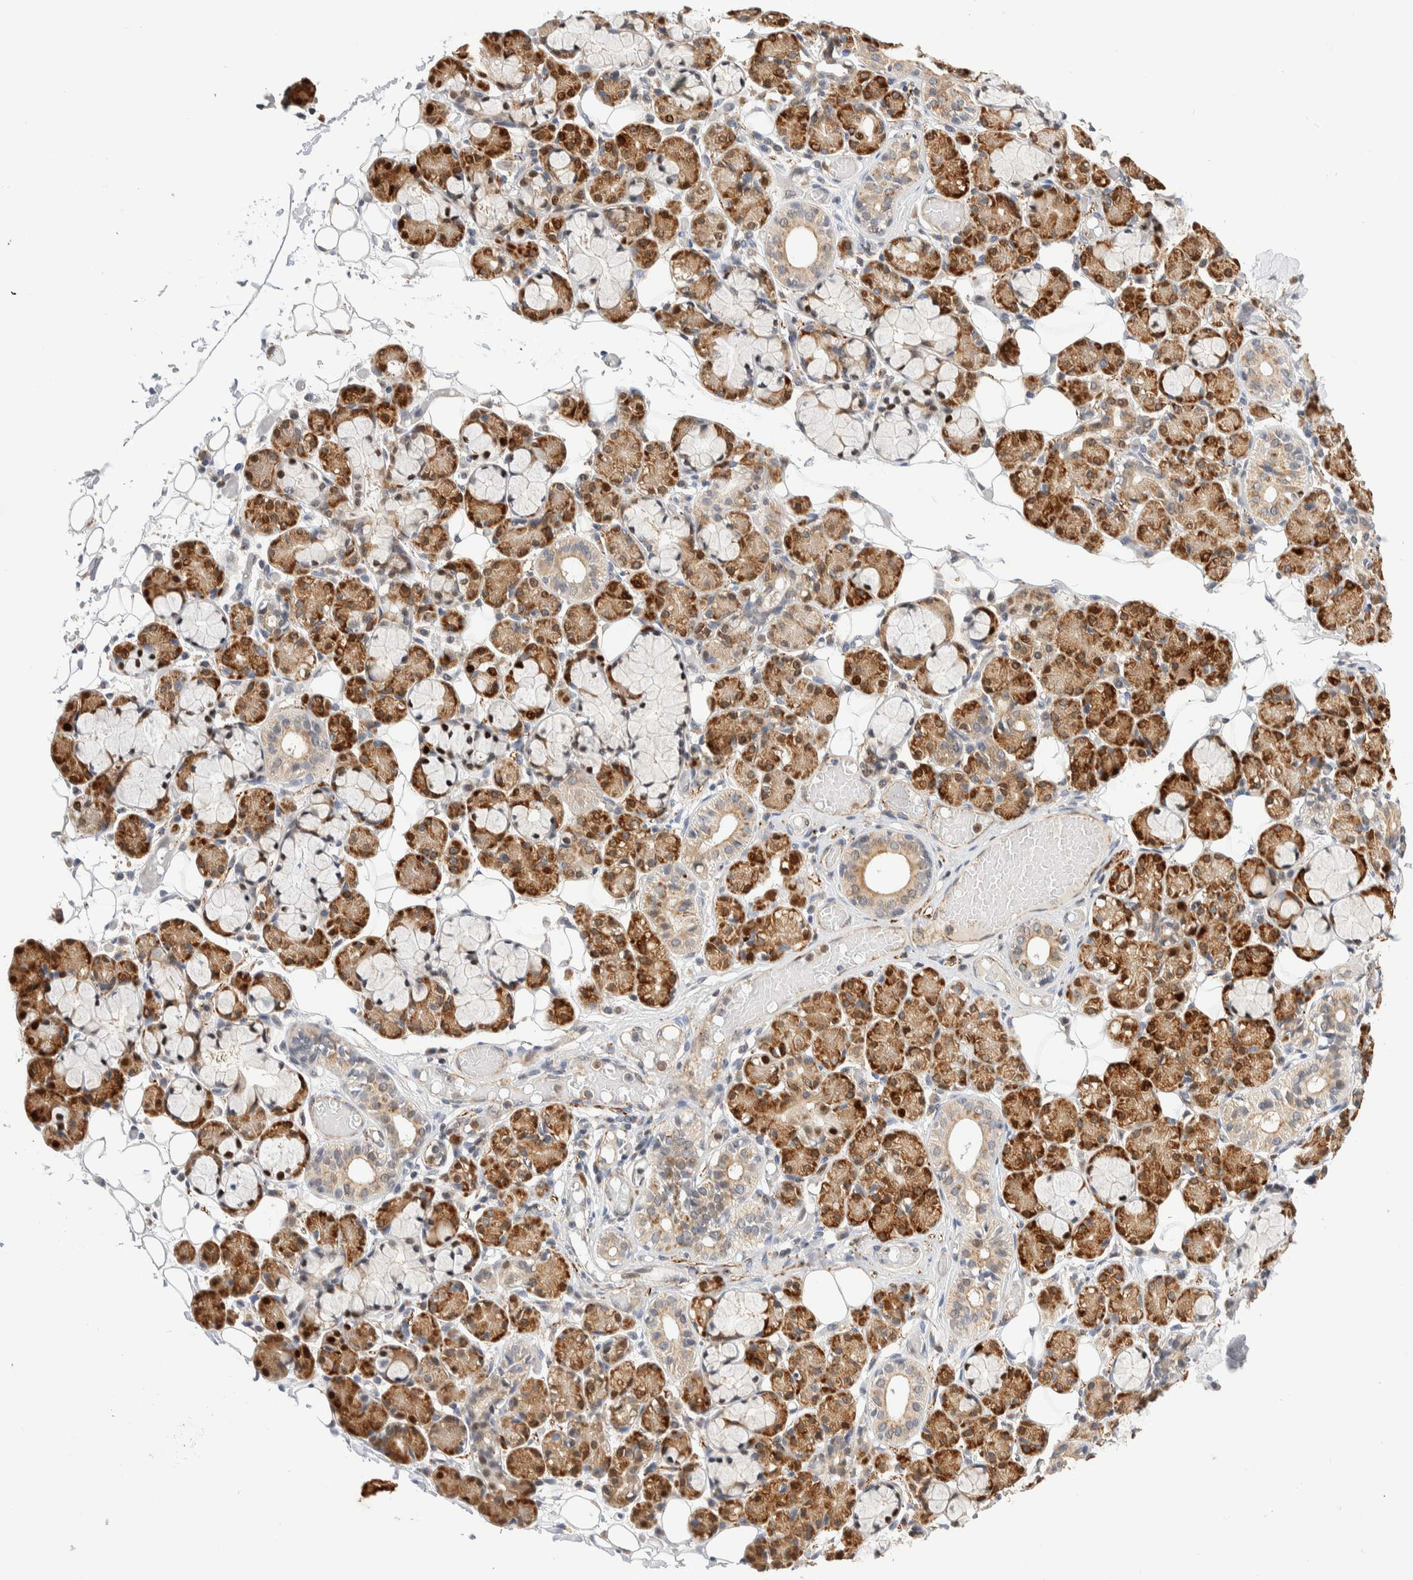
{"staining": {"intensity": "strong", "quantity": "25%-75%", "location": "cytoplasmic/membranous,nuclear"}, "tissue": "salivary gland", "cell_type": "Glandular cells", "image_type": "normal", "snomed": [{"axis": "morphology", "description": "Normal tissue, NOS"}, {"axis": "topography", "description": "Salivary gland"}], "caption": "Immunohistochemical staining of normal salivary gland exhibits strong cytoplasmic/membranous,nuclear protein staining in about 25%-75% of glandular cells.", "gene": "NSMAF", "patient": {"sex": "male", "age": 63}}